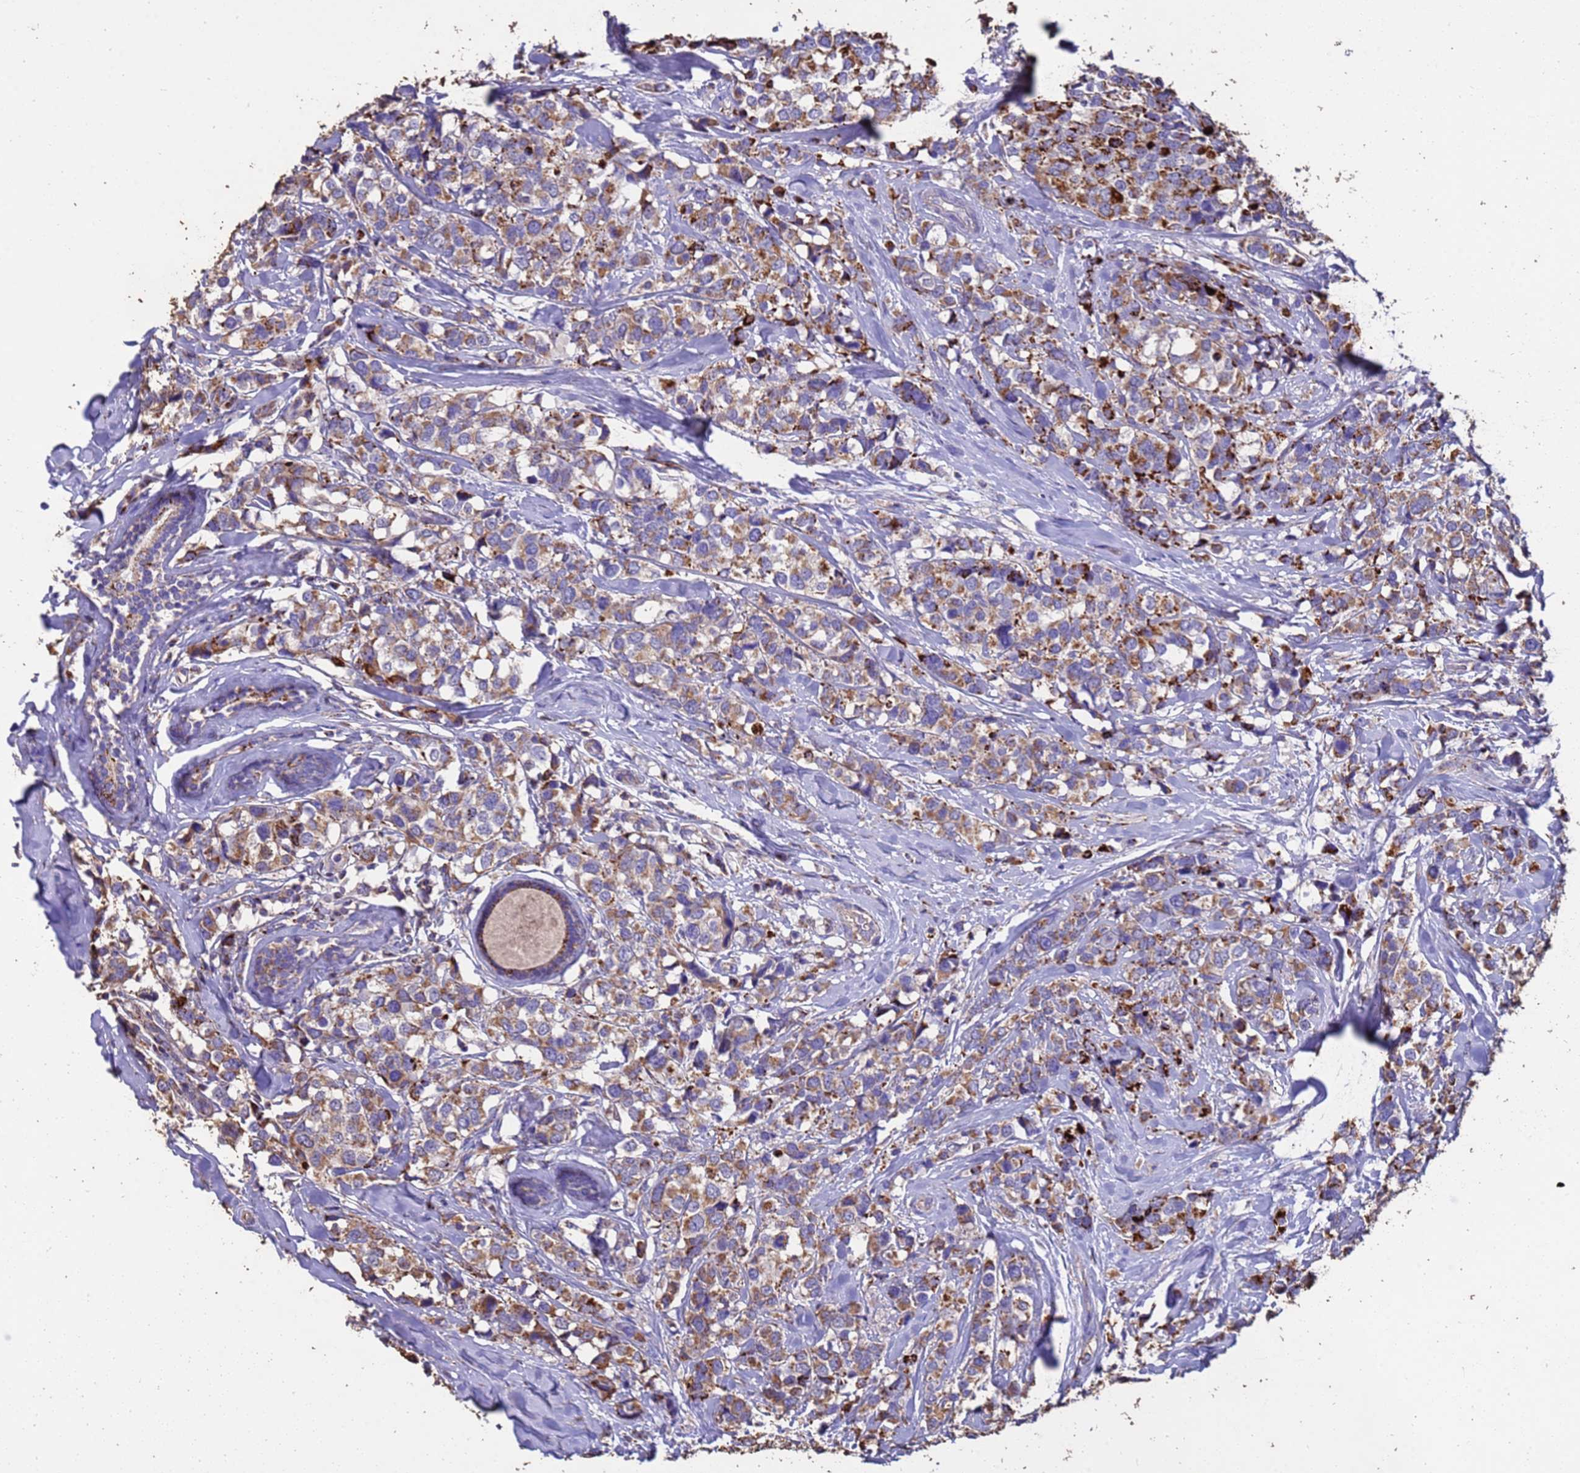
{"staining": {"intensity": "moderate", "quantity": ">75%", "location": "cytoplasmic/membranous"}, "tissue": "breast cancer", "cell_type": "Tumor cells", "image_type": "cancer", "snomed": [{"axis": "morphology", "description": "Lobular carcinoma"}, {"axis": "topography", "description": "Breast"}], "caption": "Breast lobular carcinoma stained with a brown dye exhibits moderate cytoplasmic/membranous positive positivity in about >75% of tumor cells.", "gene": "ZNFX1", "patient": {"sex": "female", "age": 59}}